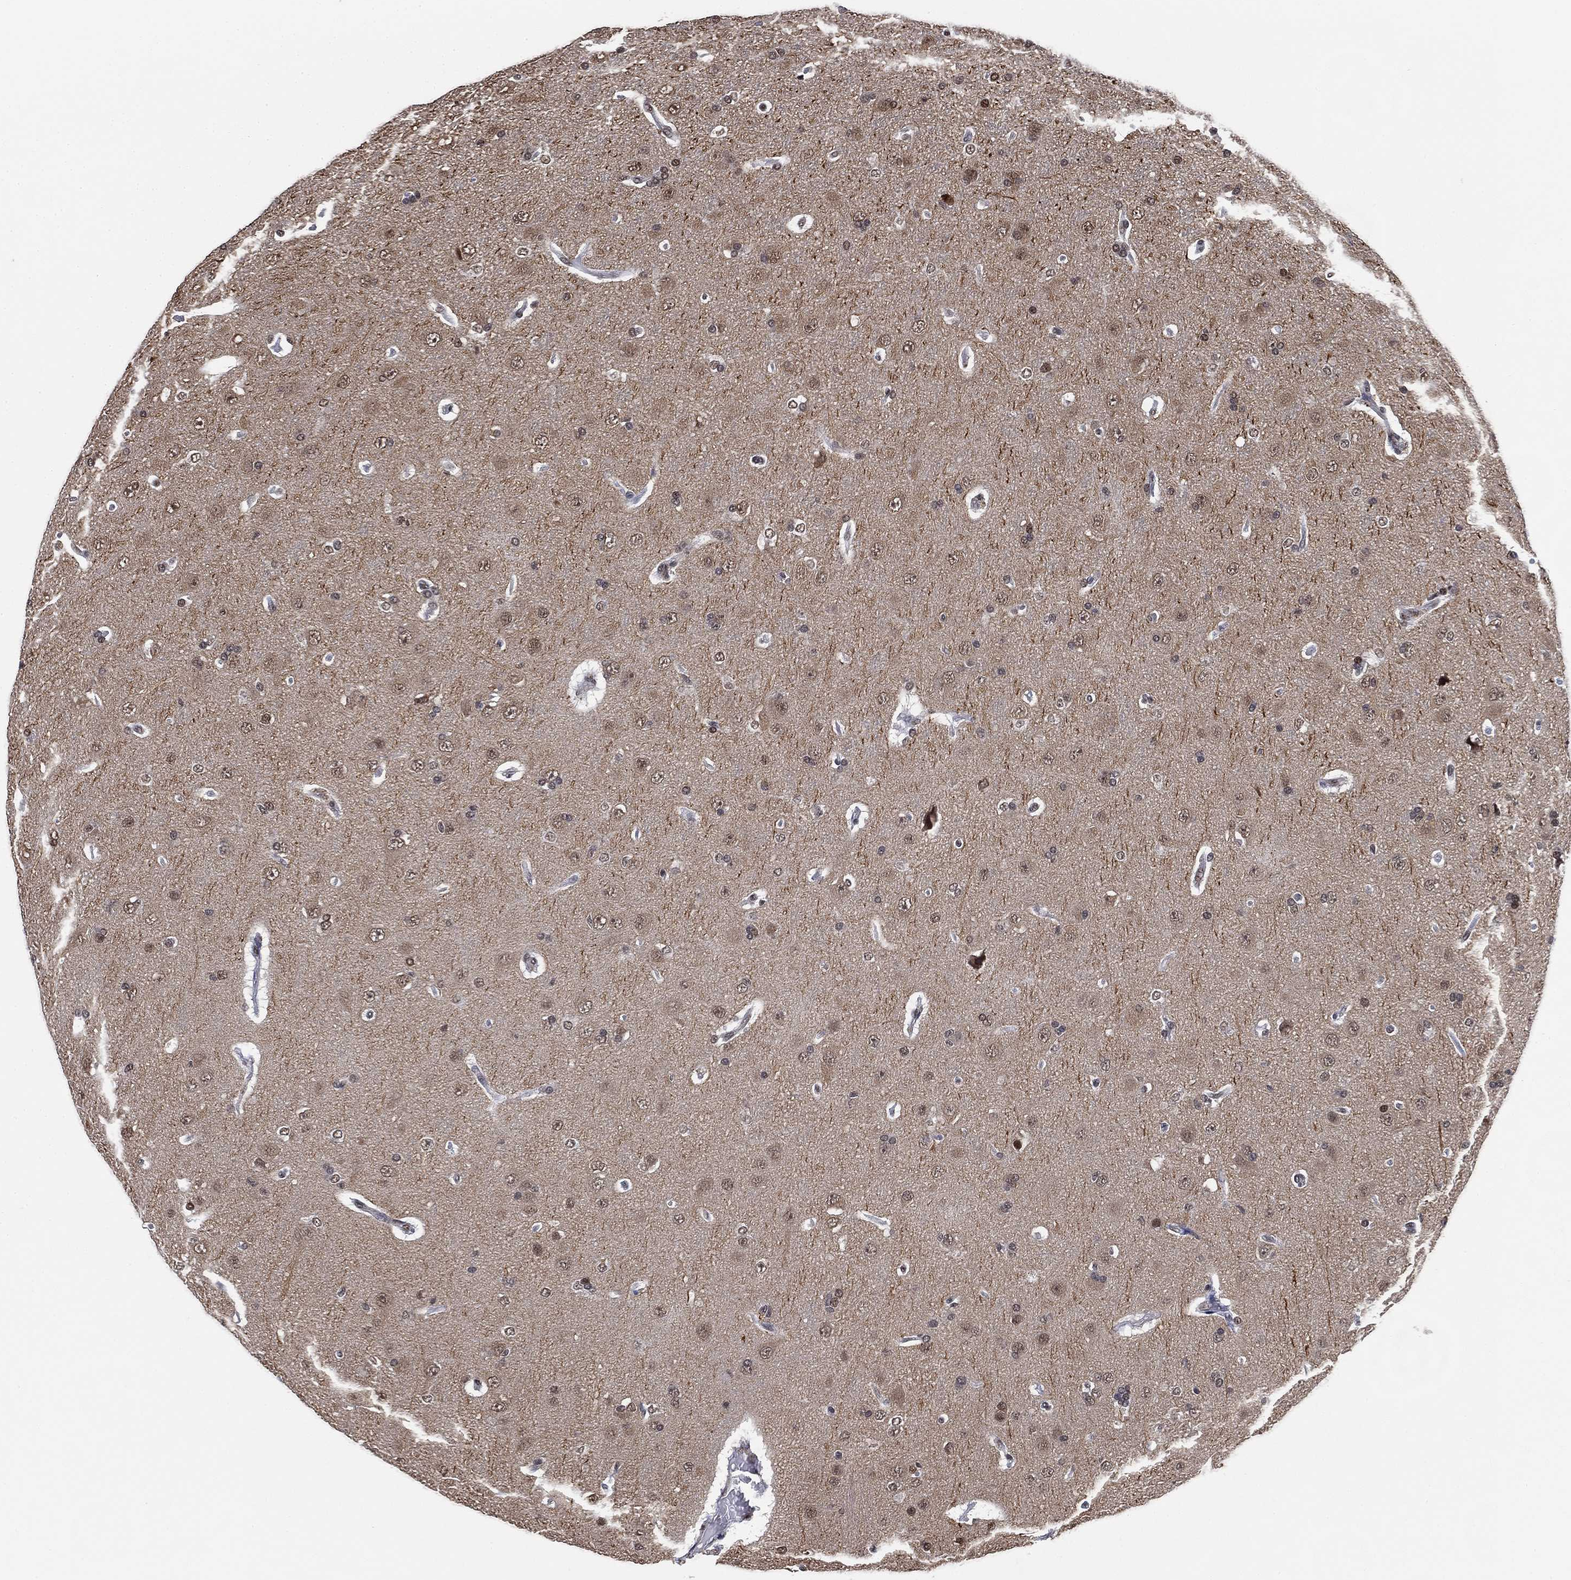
{"staining": {"intensity": "weak", "quantity": "<25%", "location": "nuclear"}, "tissue": "glioma", "cell_type": "Tumor cells", "image_type": "cancer", "snomed": [{"axis": "morphology", "description": "Glioma, malignant, NOS"}, {"axis": "topography", "description": "Cerebral cortex"}], "caption": "Immunohistochemical staining of glioma exhibits no significant staining in tumor cells.", "gene": "ZSCAN30", "patient": {"sex": "male", "age": 58}}